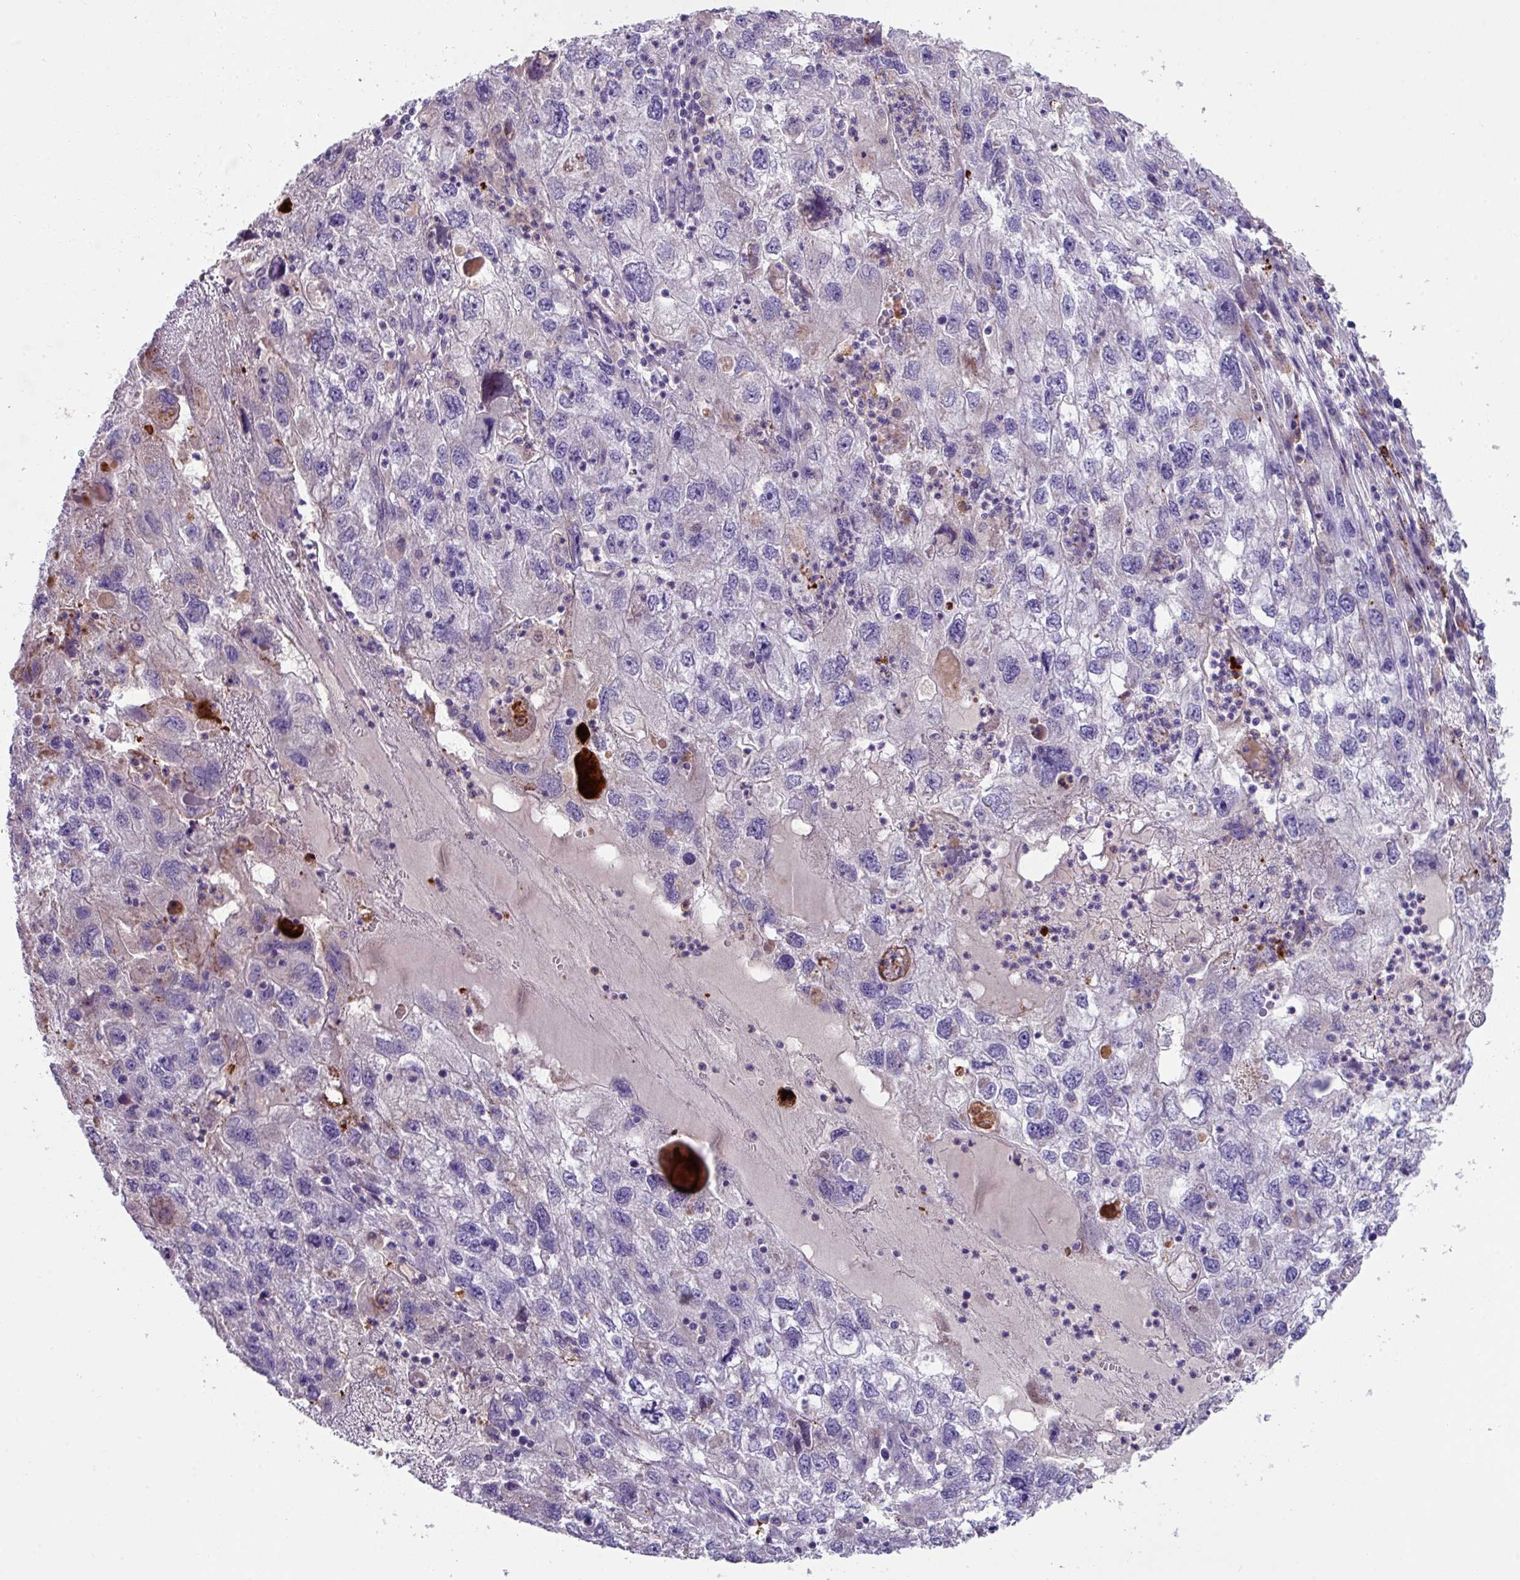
{"staining": {"intensity": "negative", "quantity": "none", "location": "none"}, "tissue": "endometrial cancer", "cell_type": "Tumor cells", "image_type": "cancer", "snomed": [{"axis": "morphology", "description": "Adenocarcinoma, NOS"}, {"axis": "topography", "description": "Endometrium"}], "caption": "High power microscopy photomicrograph of an immunohistochemistry (IHC) micrograph of endometrial cancer, revealing no significant expression in tumor cells. The staining was performed using DAB to visualize the protein expression in brown, while the nuclei were stained in blue with hematoxylin (Magnification: 20x).", "gene": "IQCJ", "patient": {"sex": "female", "age": 49}}